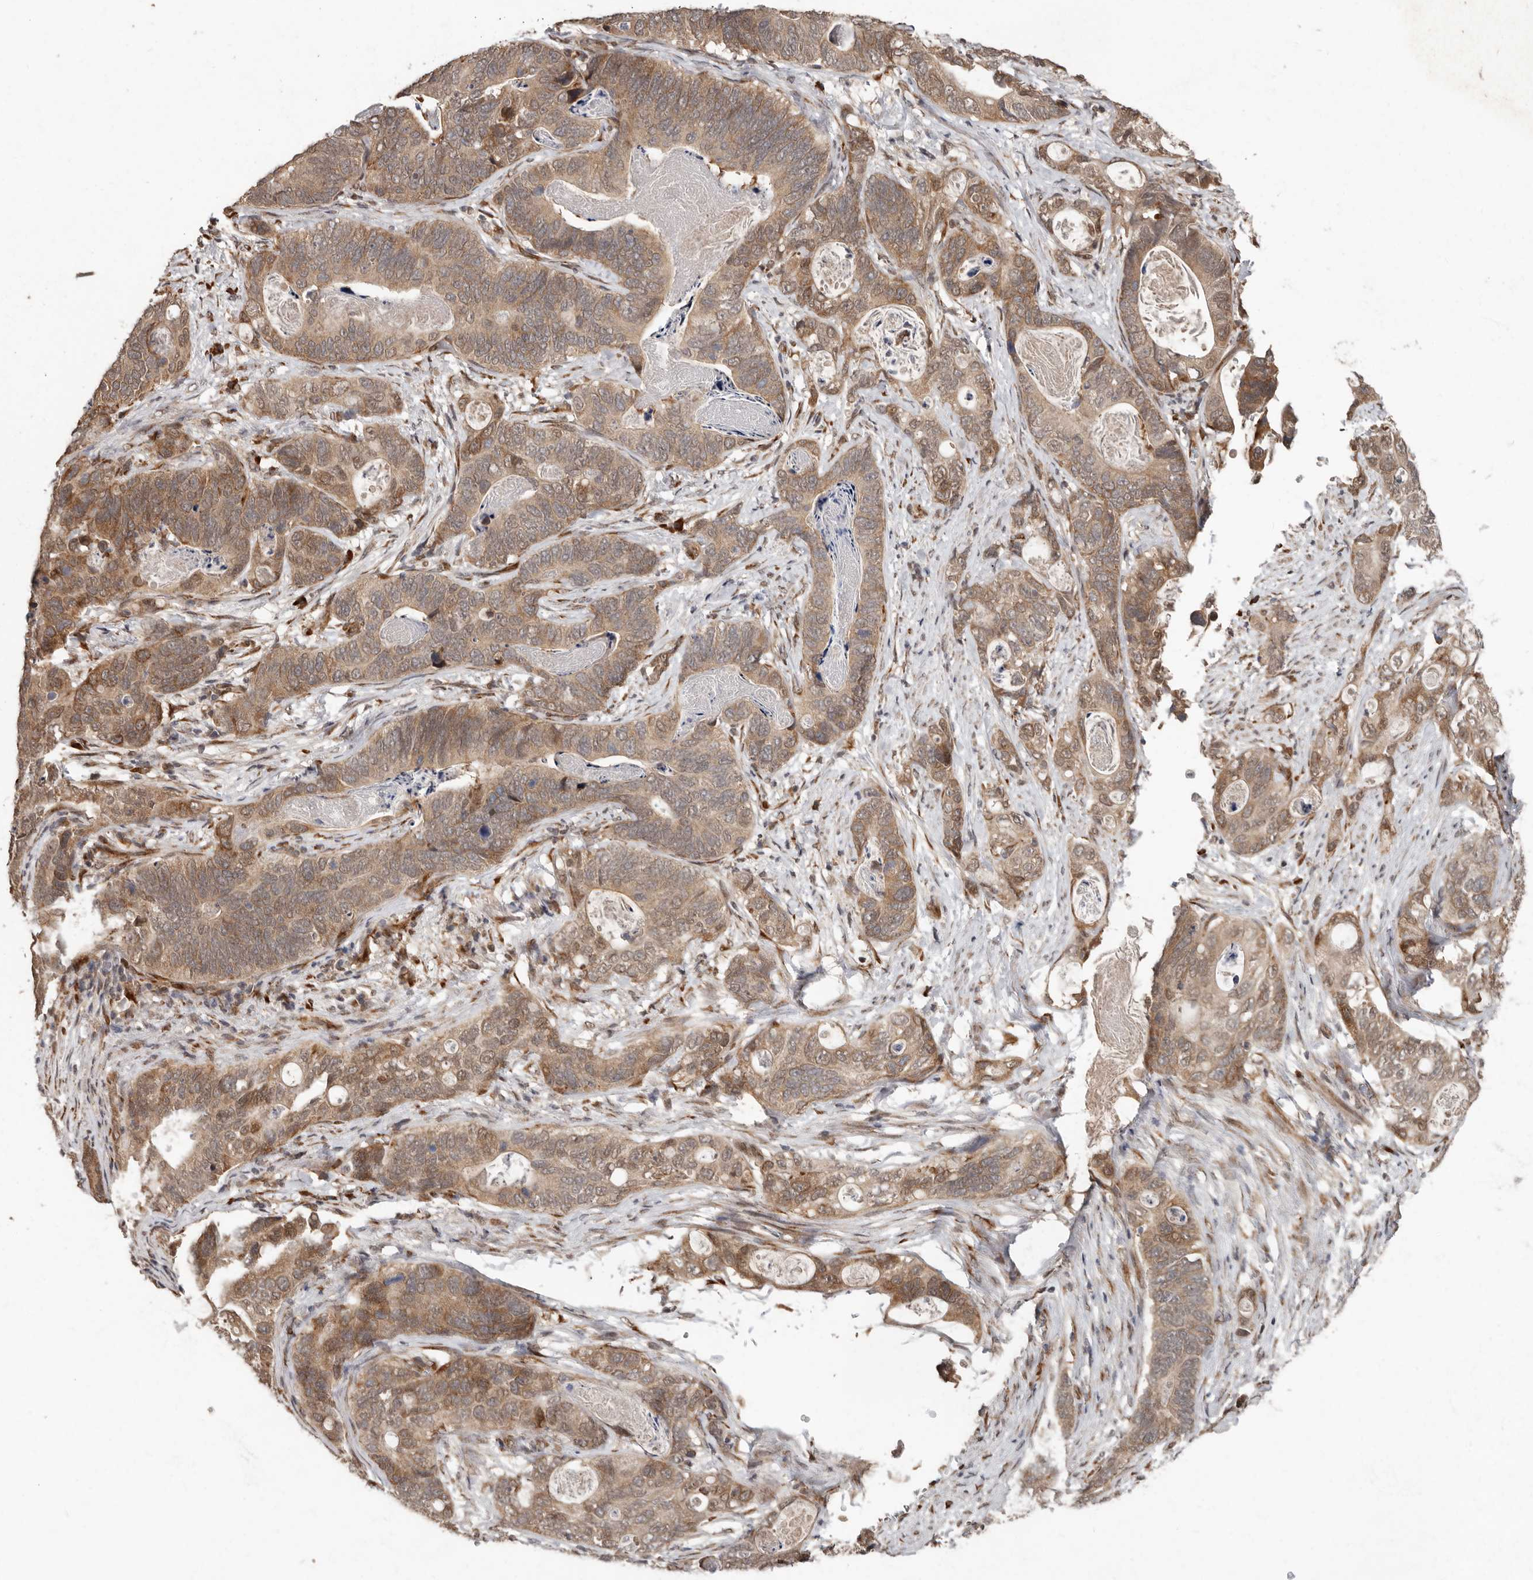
{"staining": {"intensity": "moderate", "quantity": ">75%", "location": "cytoplasmic/membranous"}, "tissue": "stomach cancer", "cell_type": "Tumor cells", "image_type": "cancer", "snomed": [{"axis": "morphology", "description": "Normal tissue, NOS"}, {"axis": "morphology", "description": "Adenocarcinoma, NOS"}, {"axis": "topography", "description": "Stomach"}], "caption": "IHC (DAB) staining of human stomach adenocarcinoma shows moderate cytoplasmic/membranous protein positivity in approximately >75% of tumor cells.", "gene": "LRGUK", "patient": {"sex": "female", "age": 89}}